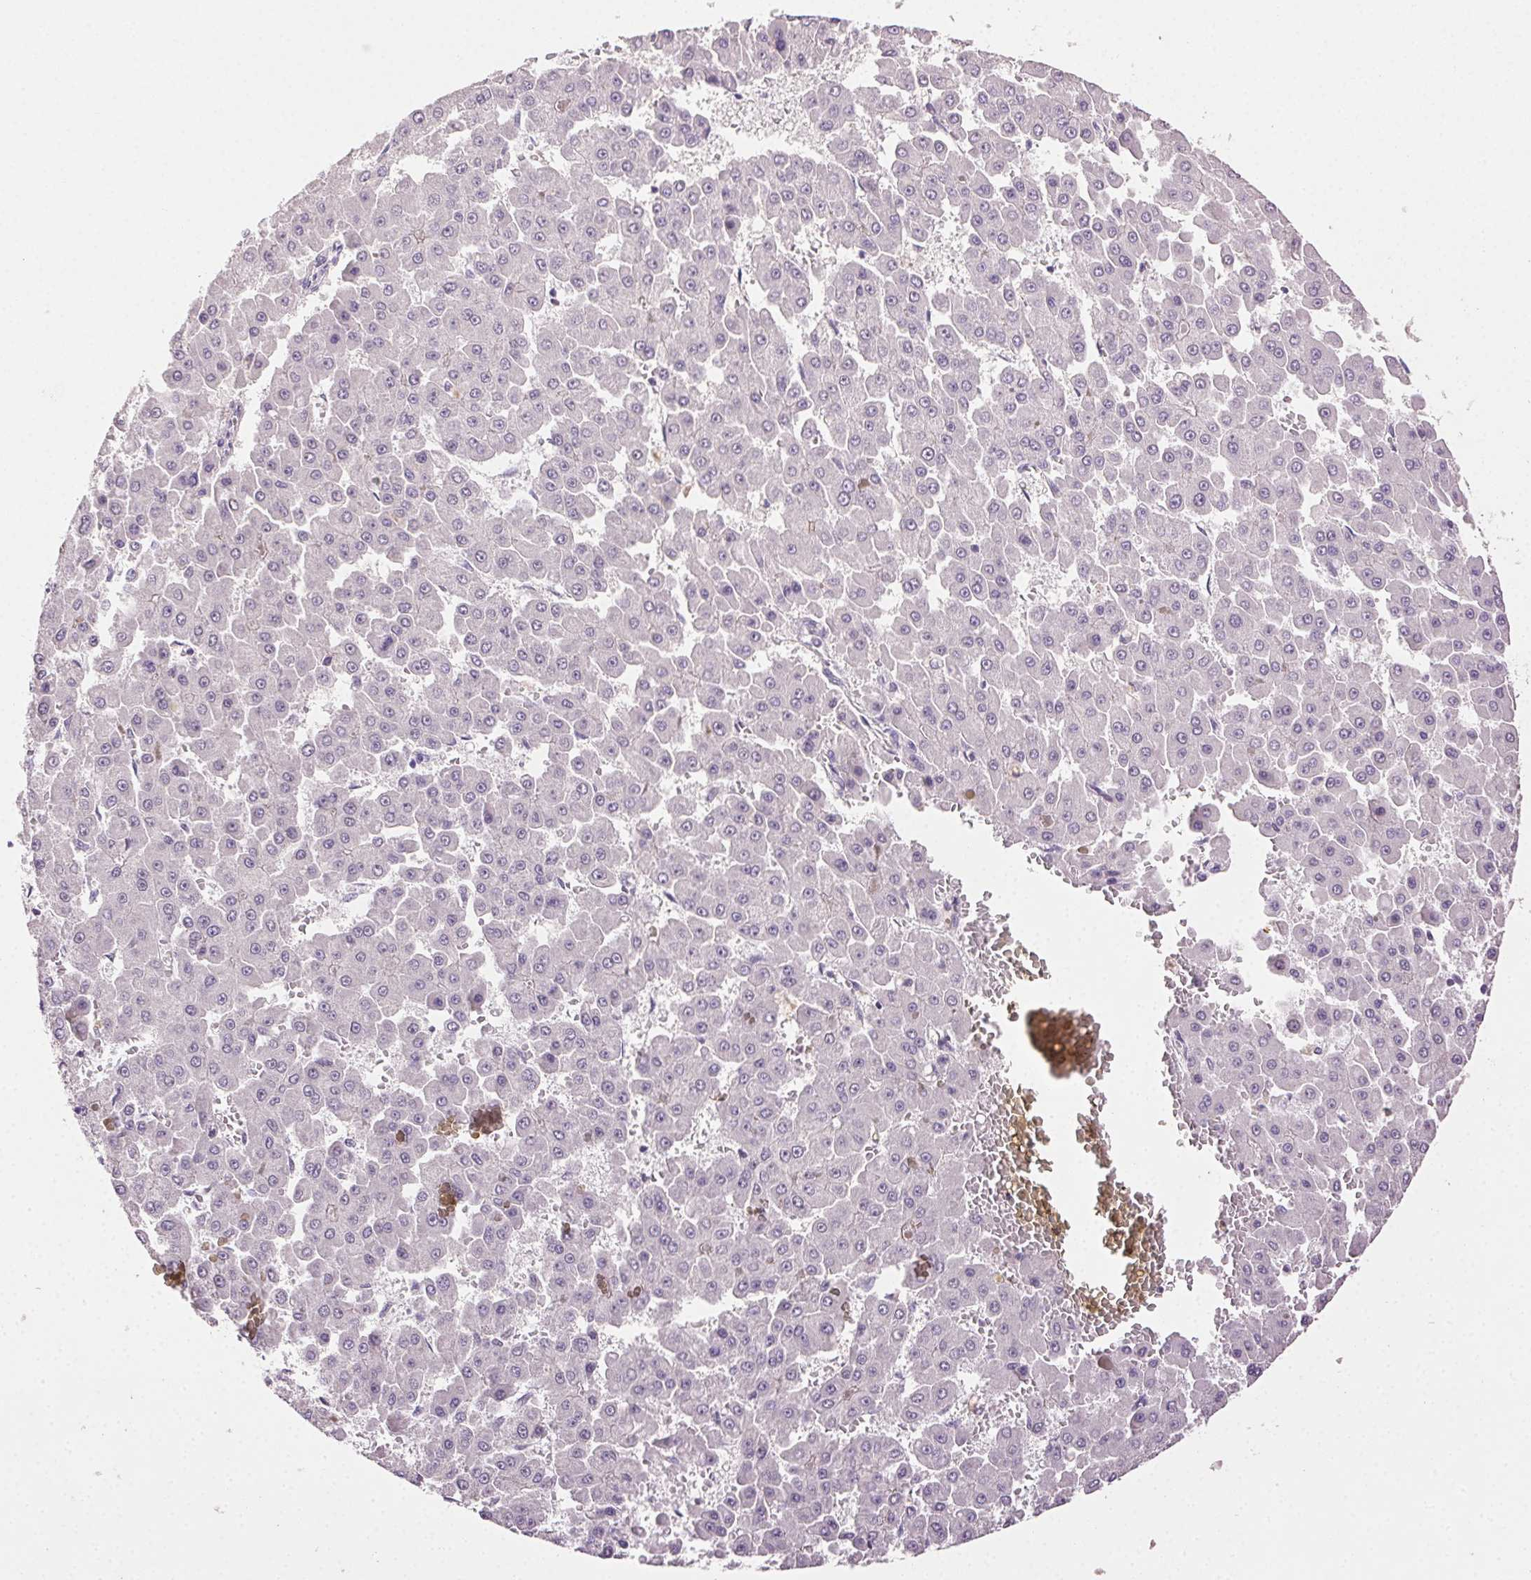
{"staining": {"intensity": "negative", "quantity": "none", "location": "none"}, "tissue": "liver cancer", "cell_type": "Tumor cells", "image_type": "cancer", "snomed": [{"axis": "morphology", "description": "Carcinoma, Hepatocellular, NOS"}, {"axis": "topography", "description": "Liver"}], "caption": "Liver cancer was stained to show a protein in brown. There is no significant expression in tumor cells.", "gene": "CLDN10", "patient": {"sex": "male", "age": 78}}